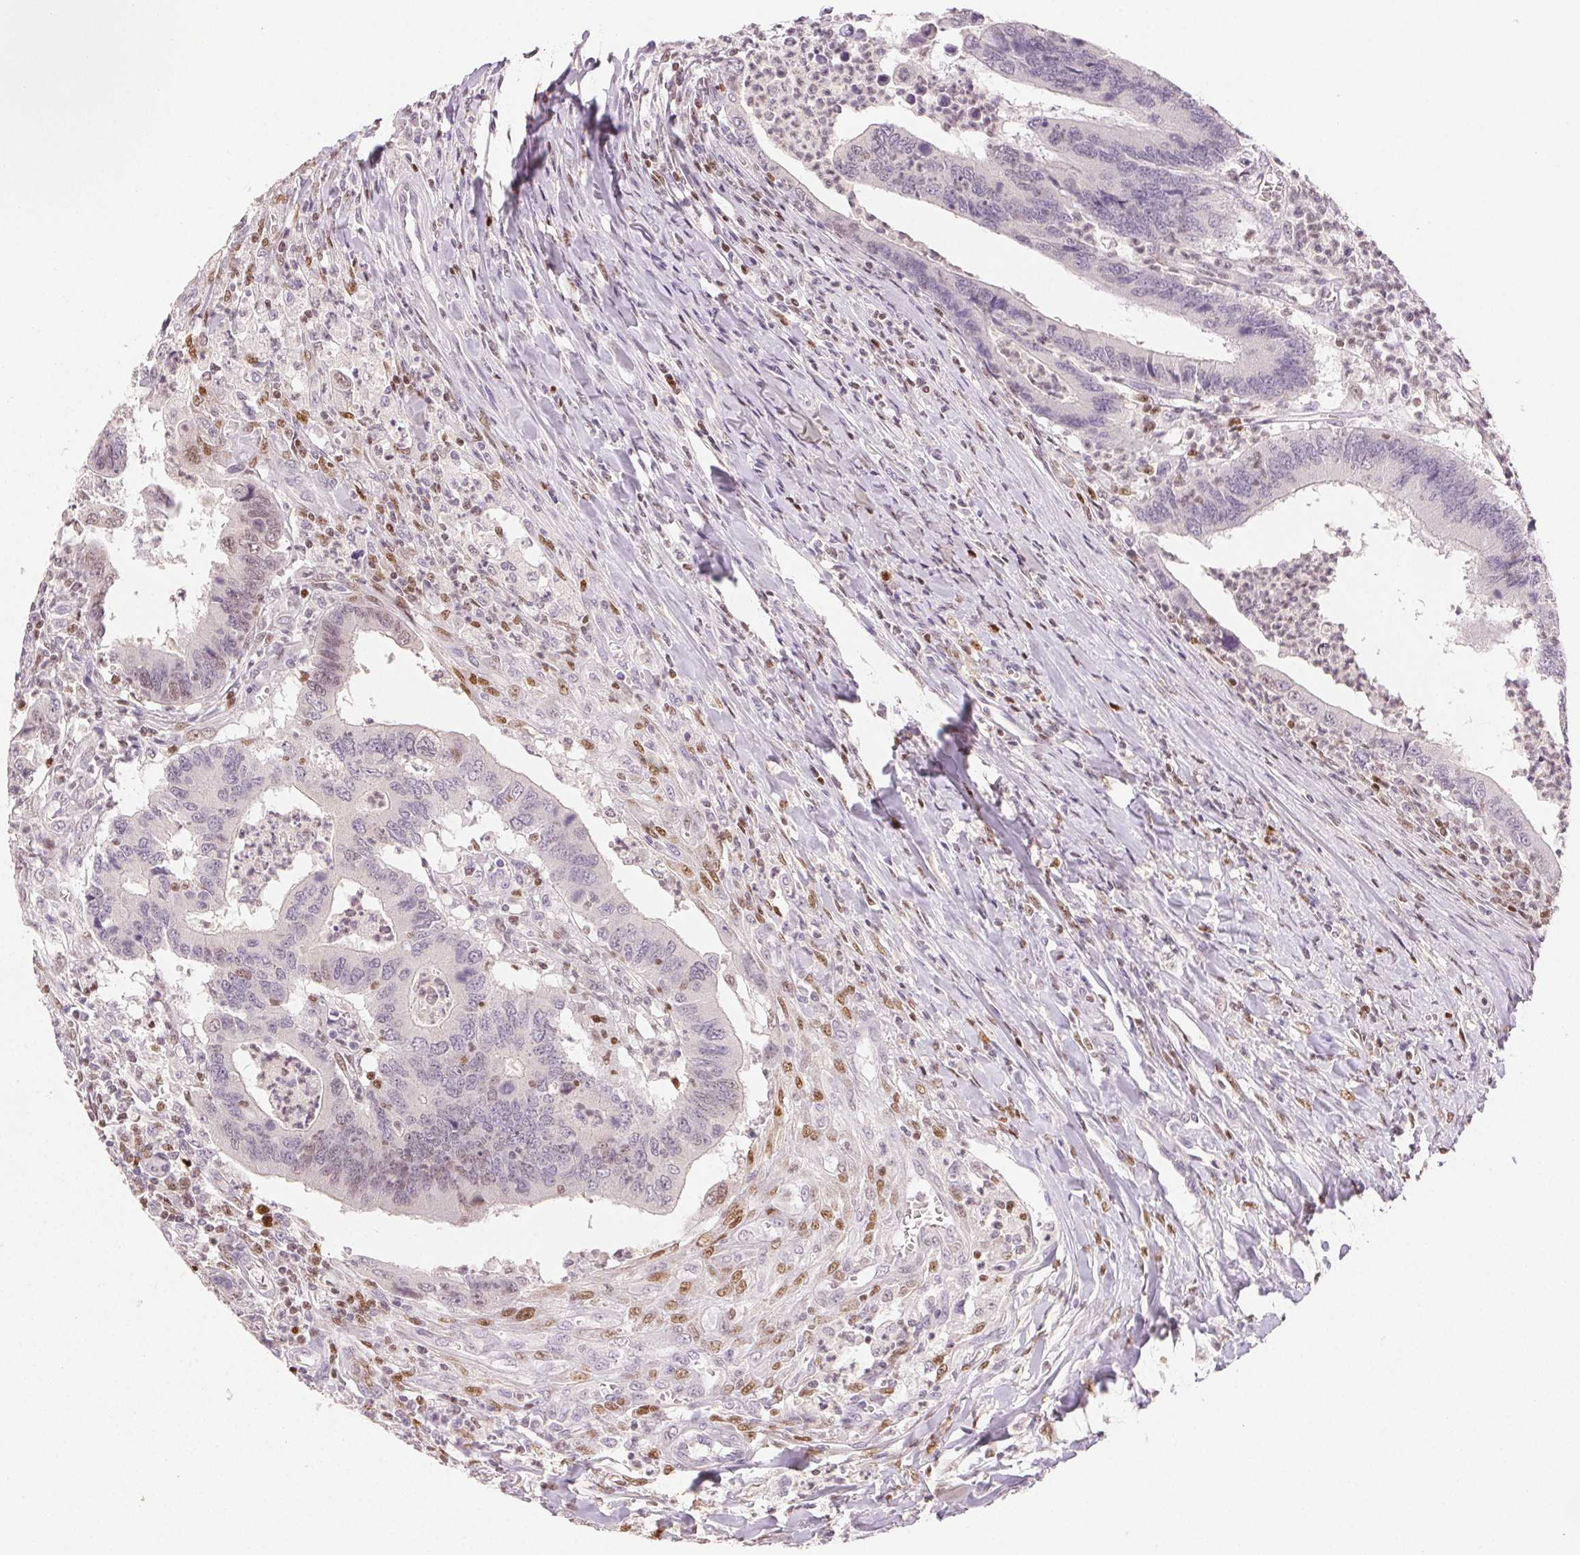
{"staining": {"intensity": "negative", "quantity": "none", "location": "none"}, "tissue": "colorectal cancer", "cell_type": "Tumor cells", "image_type": "cancer", "snomed": [{"axis": "morphology", "description": "Adenocarcinoma, NOS"}, {"axis": "topography", "description": "Colon"}], "caption": "Colorectal adenocarcinoma was stained to show a protein in brown. There is no significant staining in tumor cells. The staining is performed using DAB brown chromogen with nuclei counter-stained in using hematoxylin.", "gene": "RUNX2", "patient": {"sex": "female", "age": 67}}